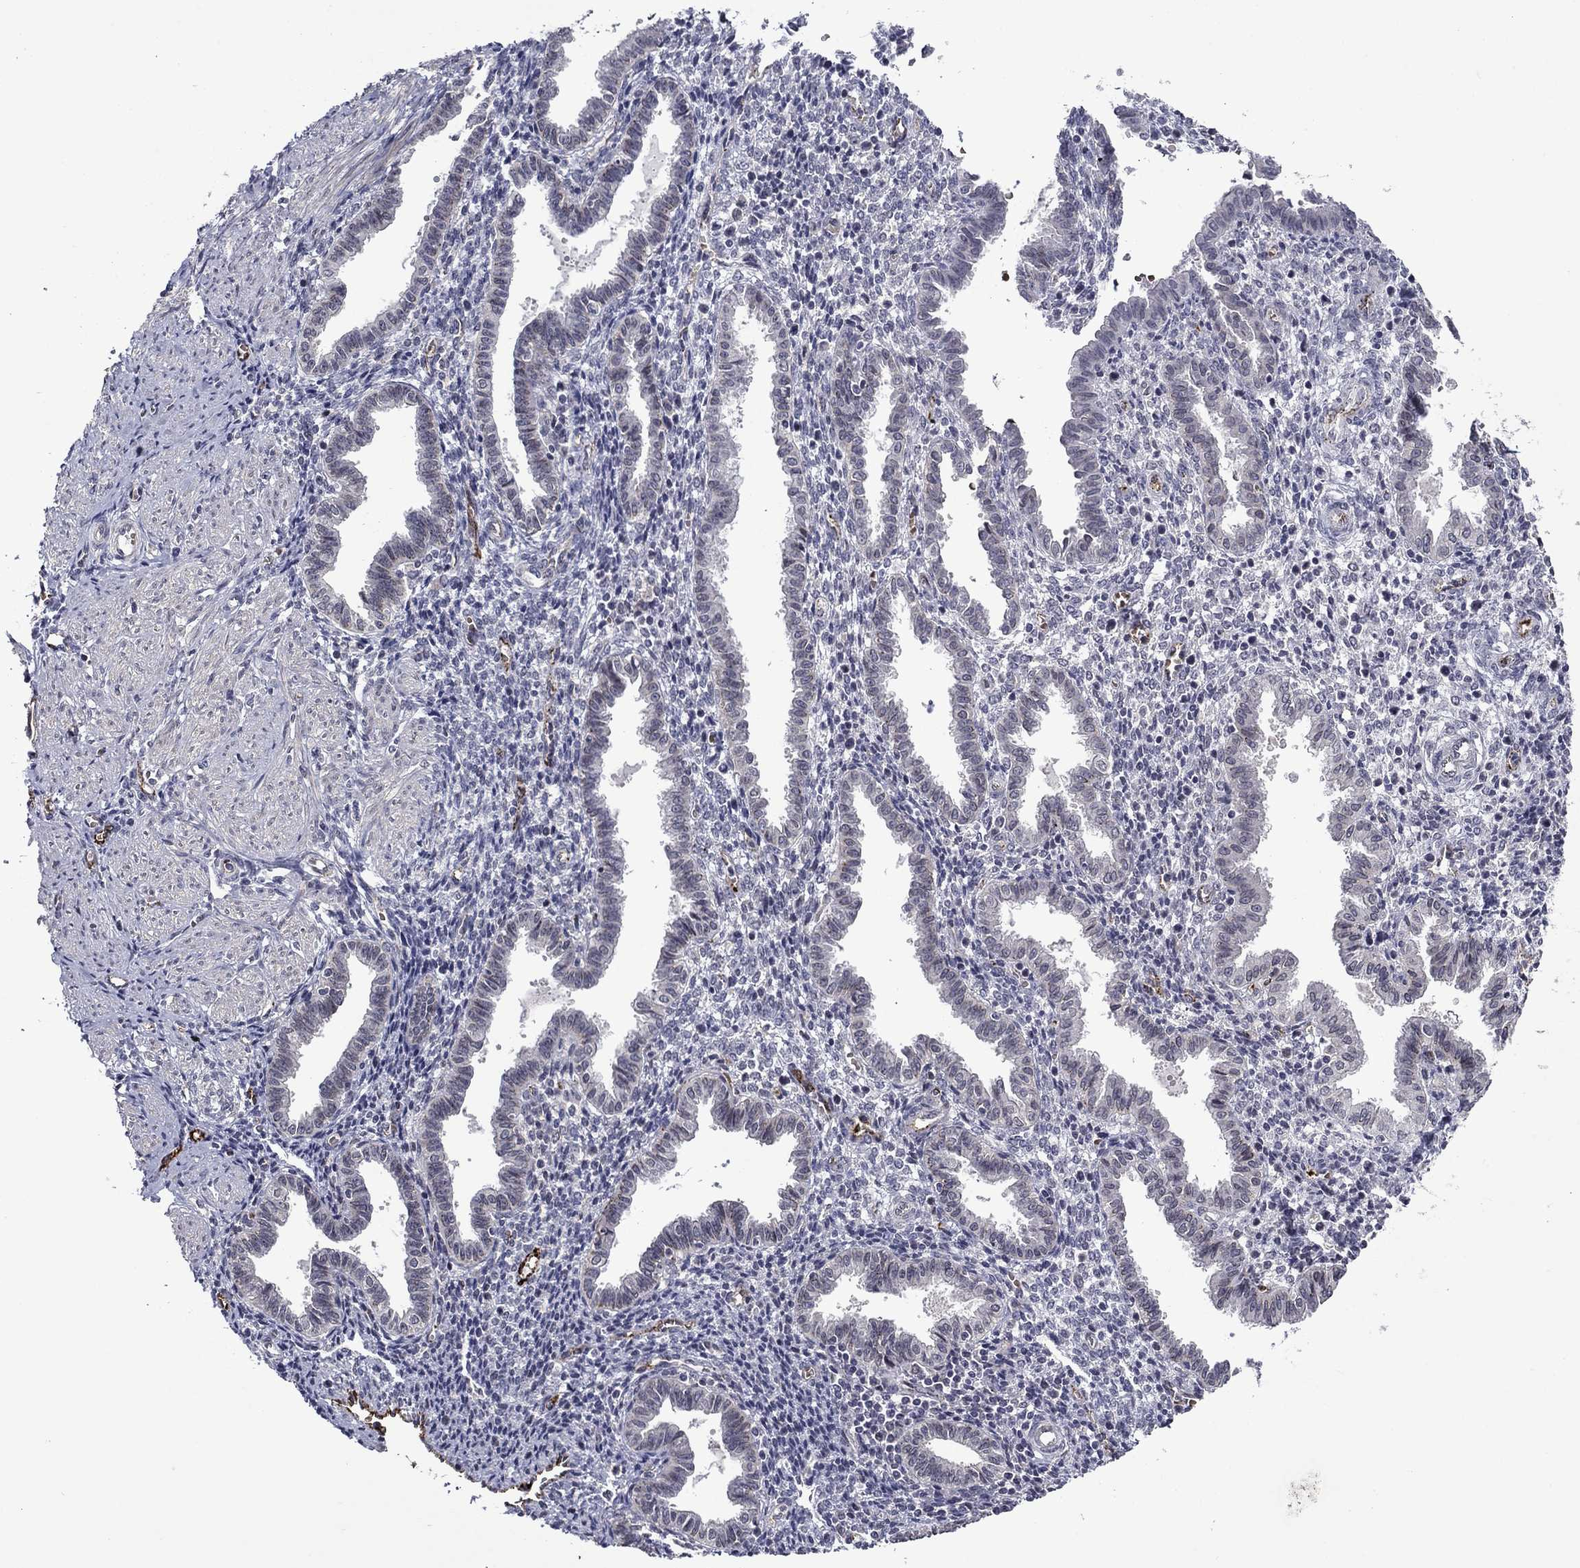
{"staining": {"intensity": "negative", "quantity": "none", "location": "none"}, "tissue": "endometrium", "cell_type": "Cells in endometrial stroma", "image_type": "normal", "snomed": [{"axis": "morphology", "description": "Normal tissue, NOS"}, {"axis": "topography", "description": "Endometrium"}], "caption": "Immunohistochemistry (IHC) photomicrograph of benign human endometrium stained for a protein (brown), which exhibits no staining in cells in endometrial stroma.", "gene": "SLITRK1", "patient": {"sex": "female", "age": 37}}